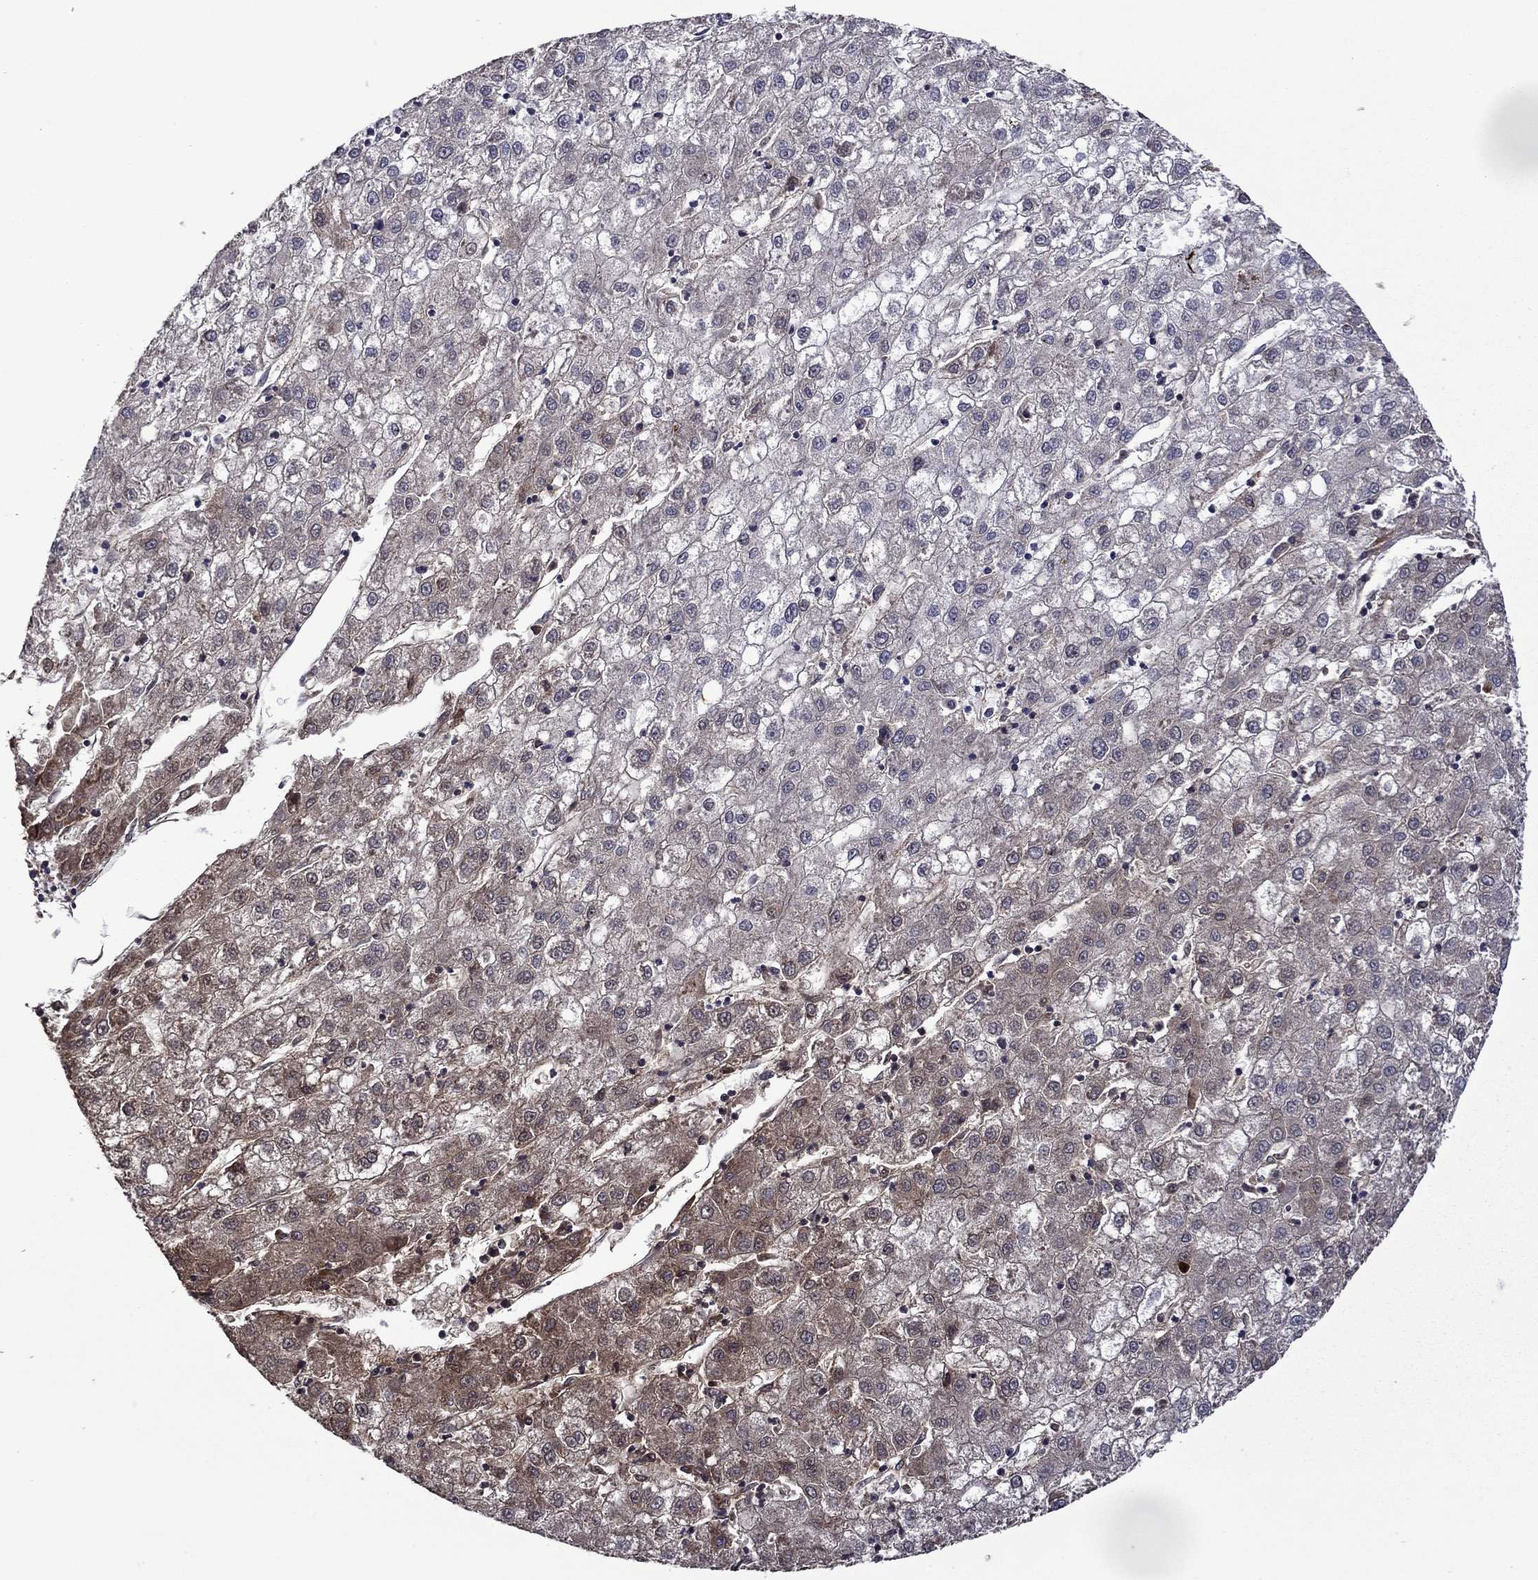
{"staining": {"intensity": "moderate", "quantity": "<25%", "location": "cytoplasmic/membranous"}, "tissue": "liver cancer", "cell_type": "Tumor cells", "image_type": "cancer", "snomed": [{"axis": "morphology", "description": "Carcinoma, Hepatocellular, NOS"}, {"axis": "topography", "description": "Liver"}], "caption": "The immunohistochemical stain labels moderate cytoplasmic/membranous expression in tumor cells of hepatocellular carcinoma (liver) tissue.", "gene": "HSPG2", "patient": {"sex": "male", "age": 72}}